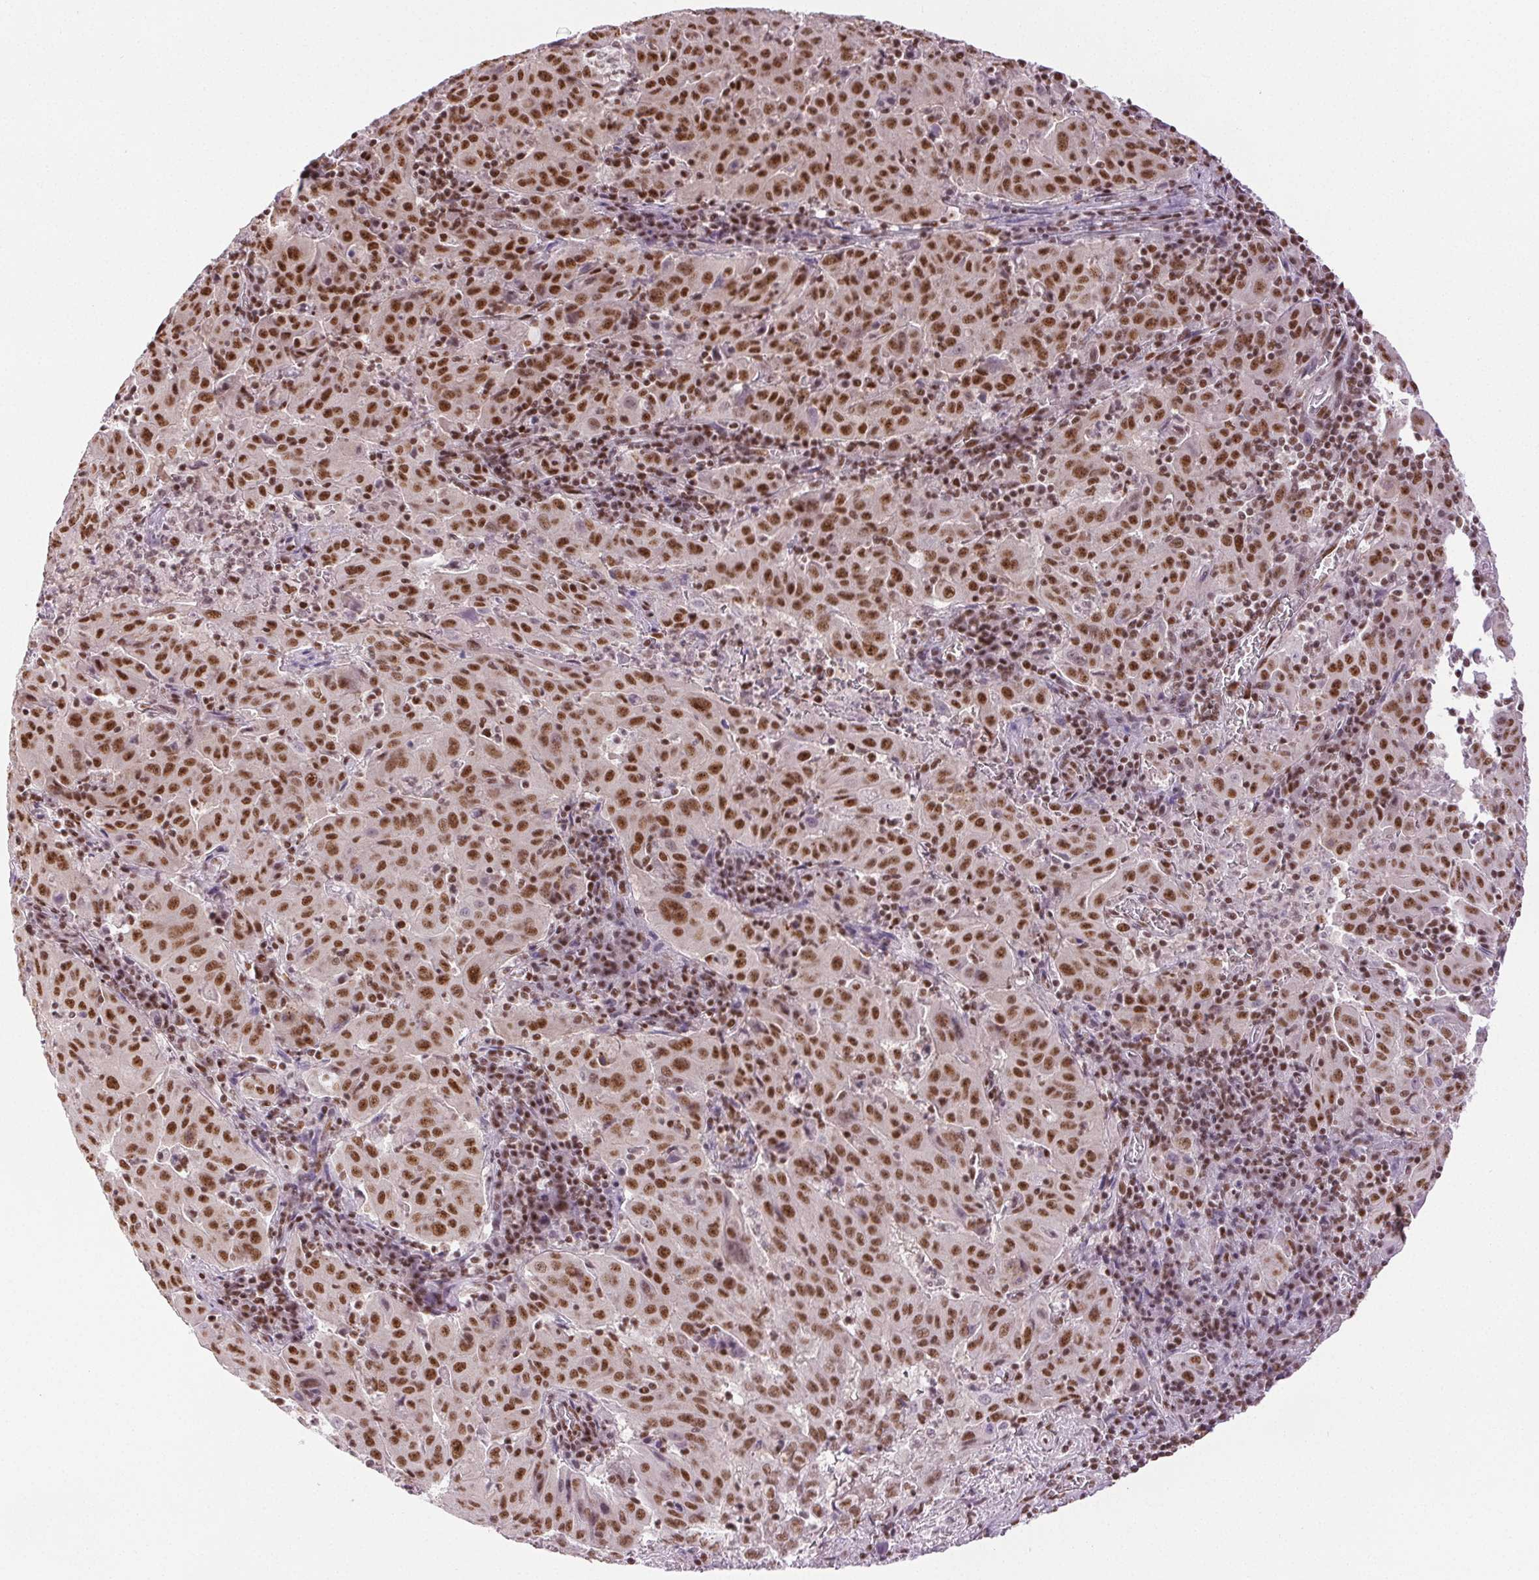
{"staining": {"intensity": "moderate", "quantity": ">75%", "location": "nuclear"}, "tissue": "pancreatic cancer", "cell_type": "Tumor cells", "image_type": "cancer", "snomed": [{"axis": "morphology", "description": "Adenocarcinoma, NOS"}, {"axis": "topography", "description": "Pancreas"}], "caption": "Immunohistochemical staining of pancreatic cancer exhibits moderate nuclear protein expression in approximately >75% of tumor cells.", "gene": "IK", "patient": {"sex": "male", "age": 63}}